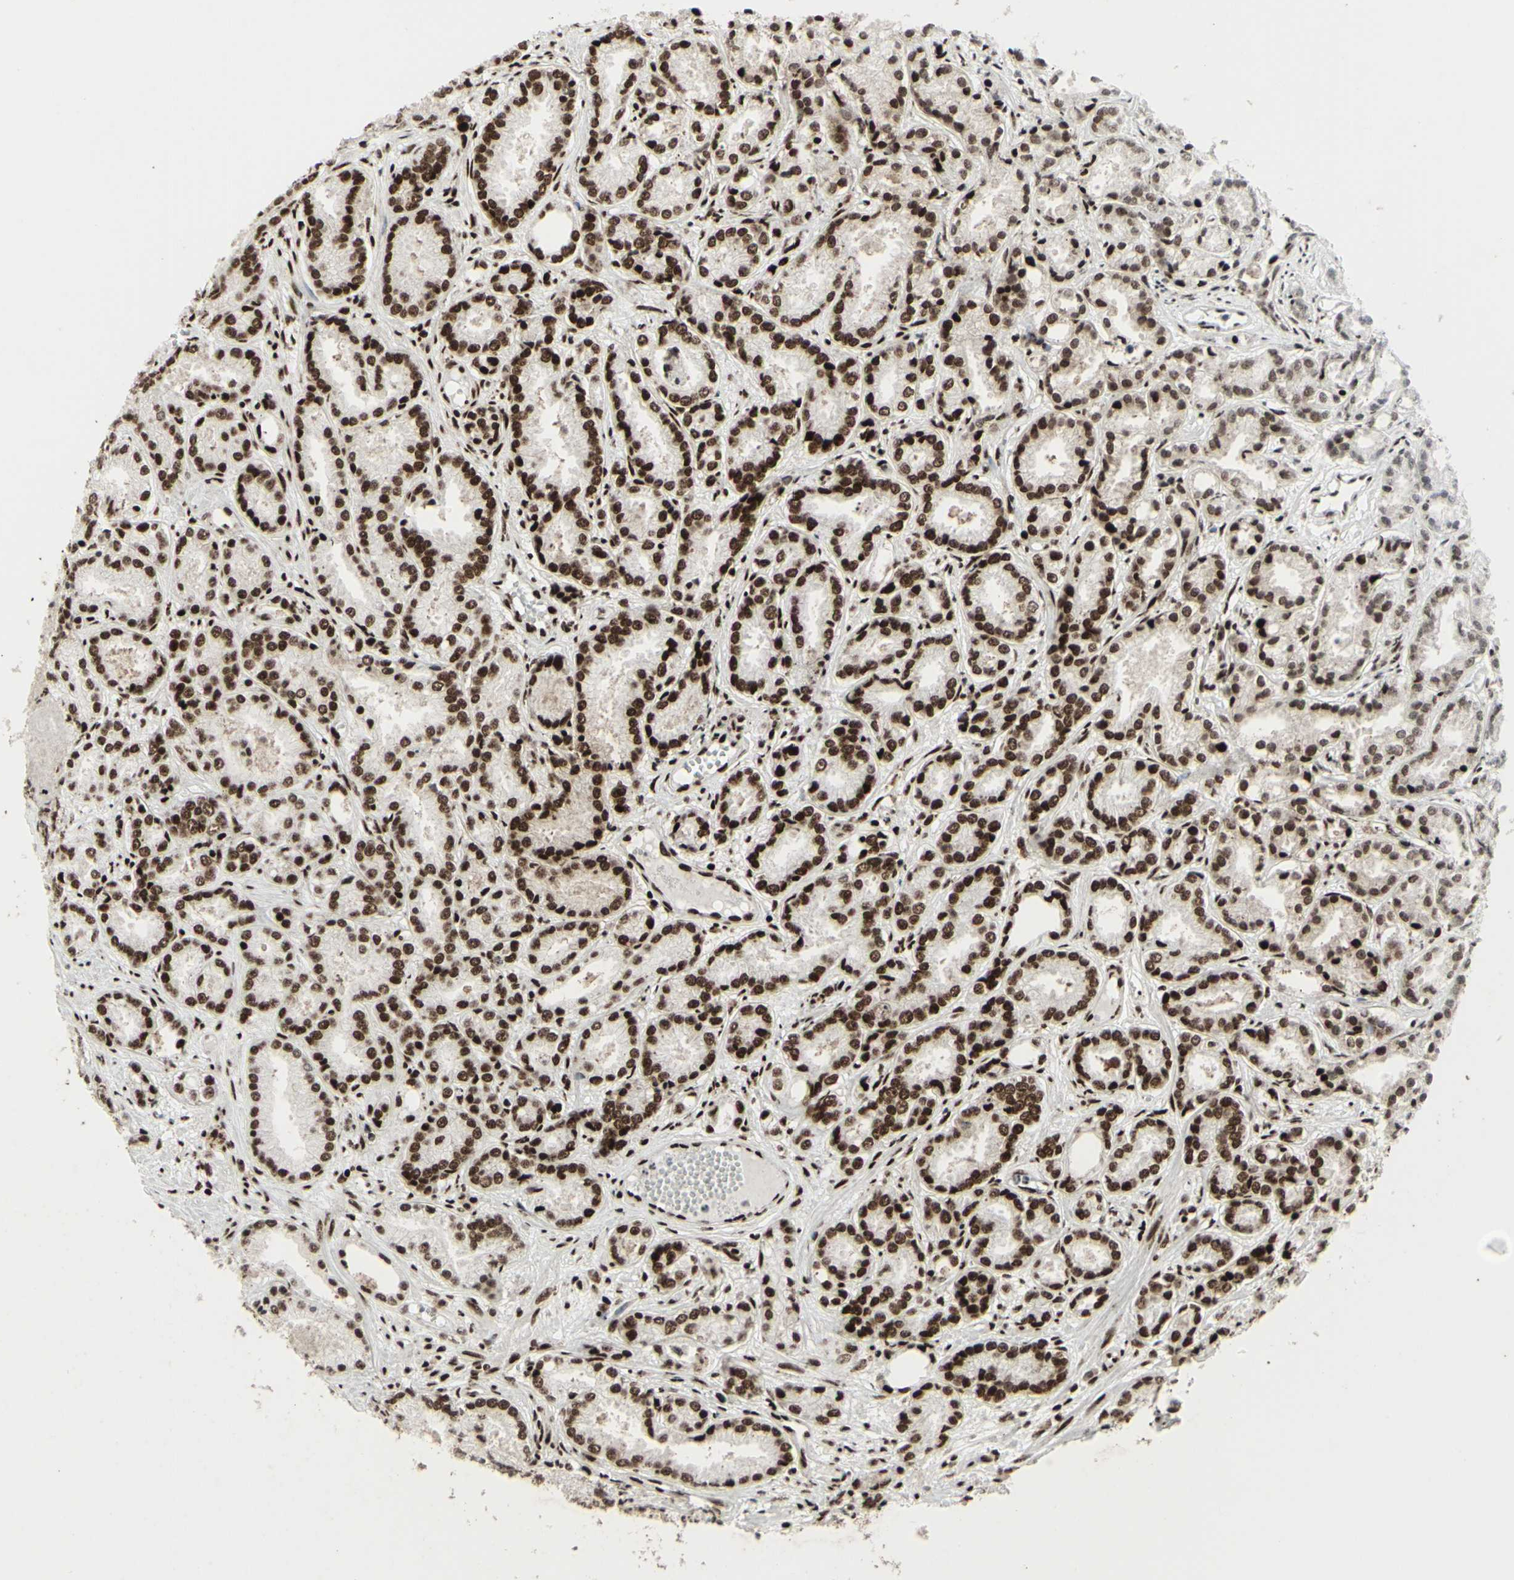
{"staining": {"intensity": "strong", "quantity": ">75%", "location": "nuclear"}, "tissue": "prostate cancer", "cell_type": "Tumor cells", "image_type": "cancer", "snomed": [{"axis": "morphology", "description": "Adenocarcinoma, Low grade"}, {"axis": "topography", "description": "Prostate"}], "caption": "A high-resolution micrograph shows IHC staining of low-grade adenocarcinoma (prostate), which reveals strong nuclear positivity in approximately >75% of tumor cells.", "gene": "U2AF2", "patient": {"sex": "male", "age": 72}}